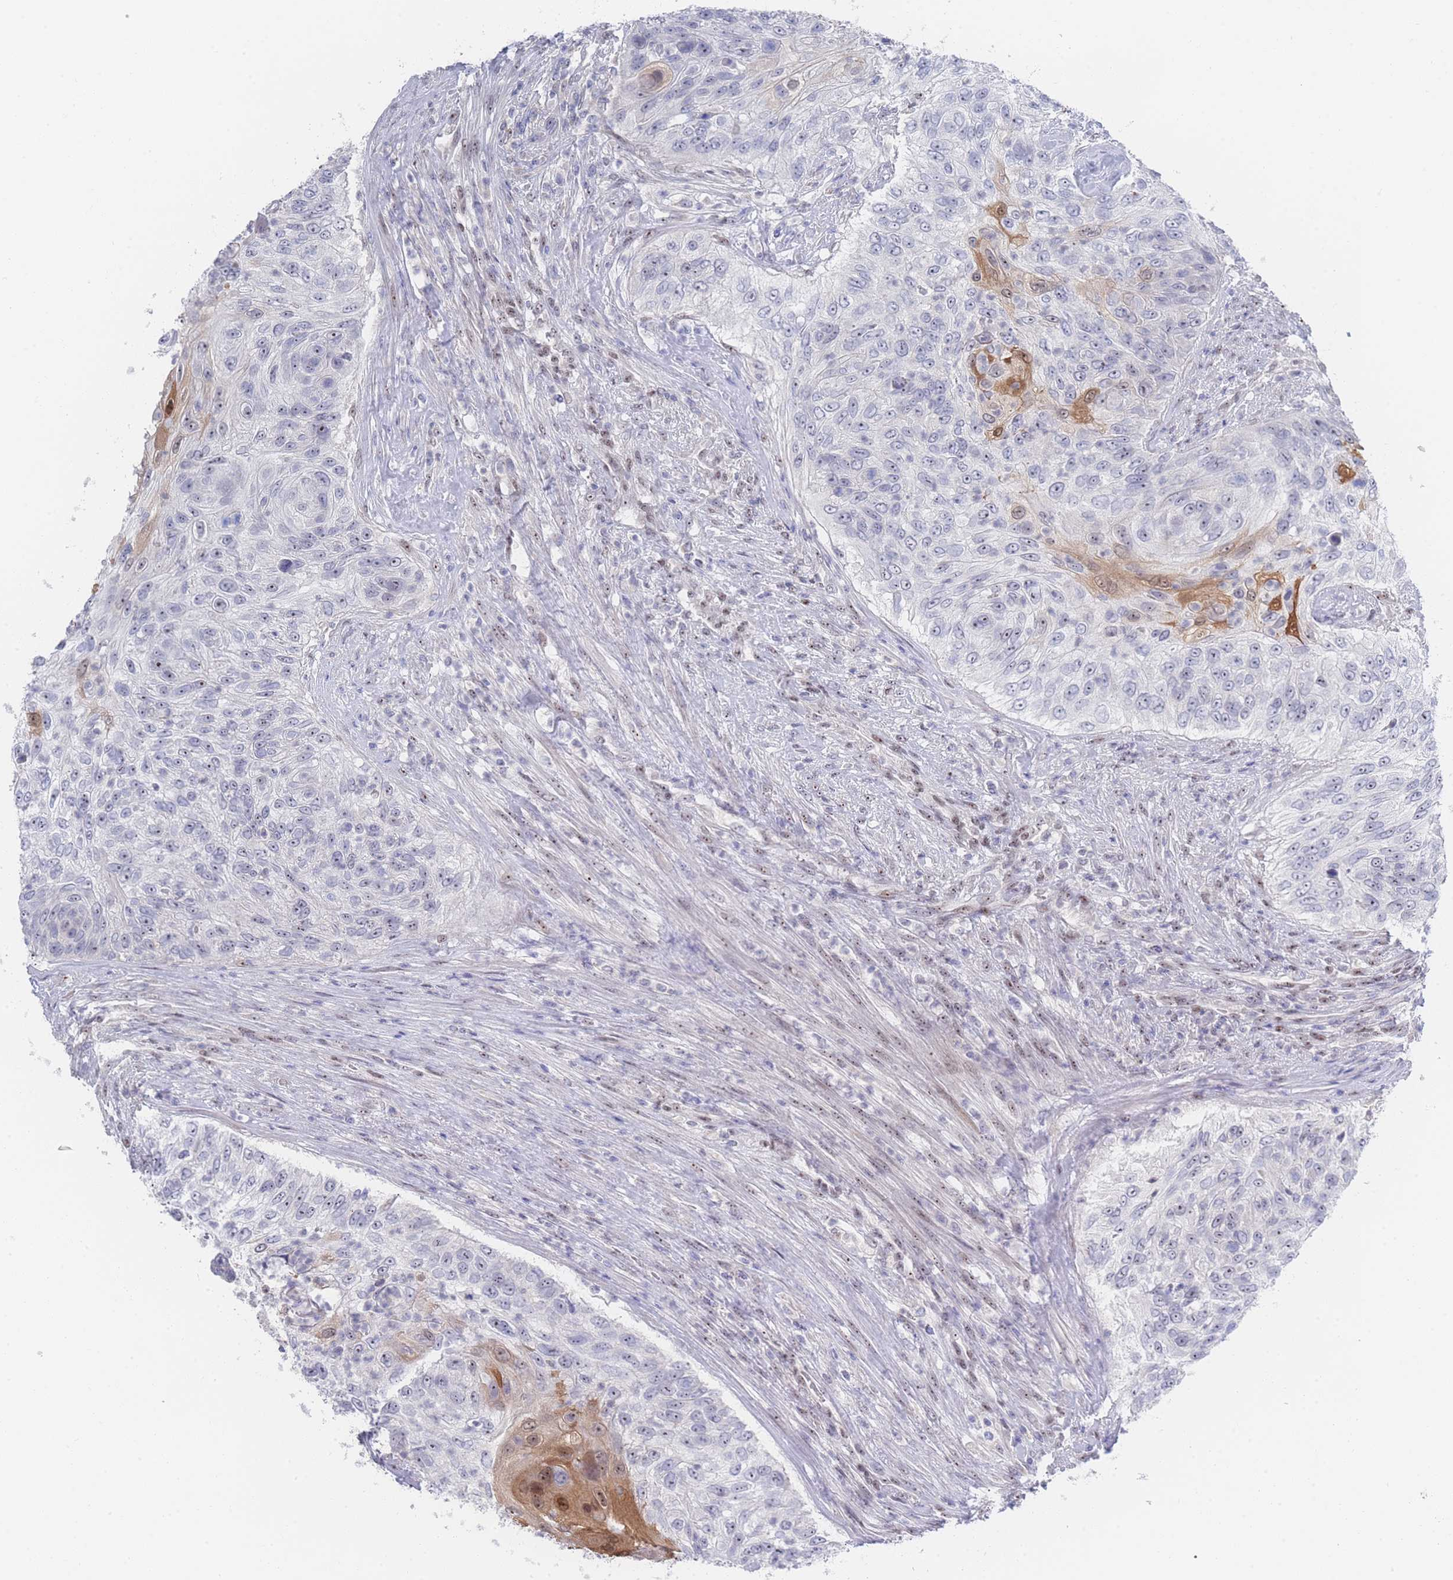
{"staining": {"intensity": "moderate", "quantity": "<25%", "location": "cytoplasmic/membranous,nuclear"}, "tissue": "urothelial cancer", "cell_type": "Tumor cells", "image_type": "cancer", "snomed": [{"axis": "morphology", "description": "Urothelial carcinoma, High grade"}, {"axis": "topography", "description": "Urinary bladder"}], "caption": "Human urothelial carcinoma (high-grade) stained with a protein marker displays moderate staining in tumor cells.", "gene": "ZNF142", "patient": {"sex": "female", "age": 60}}